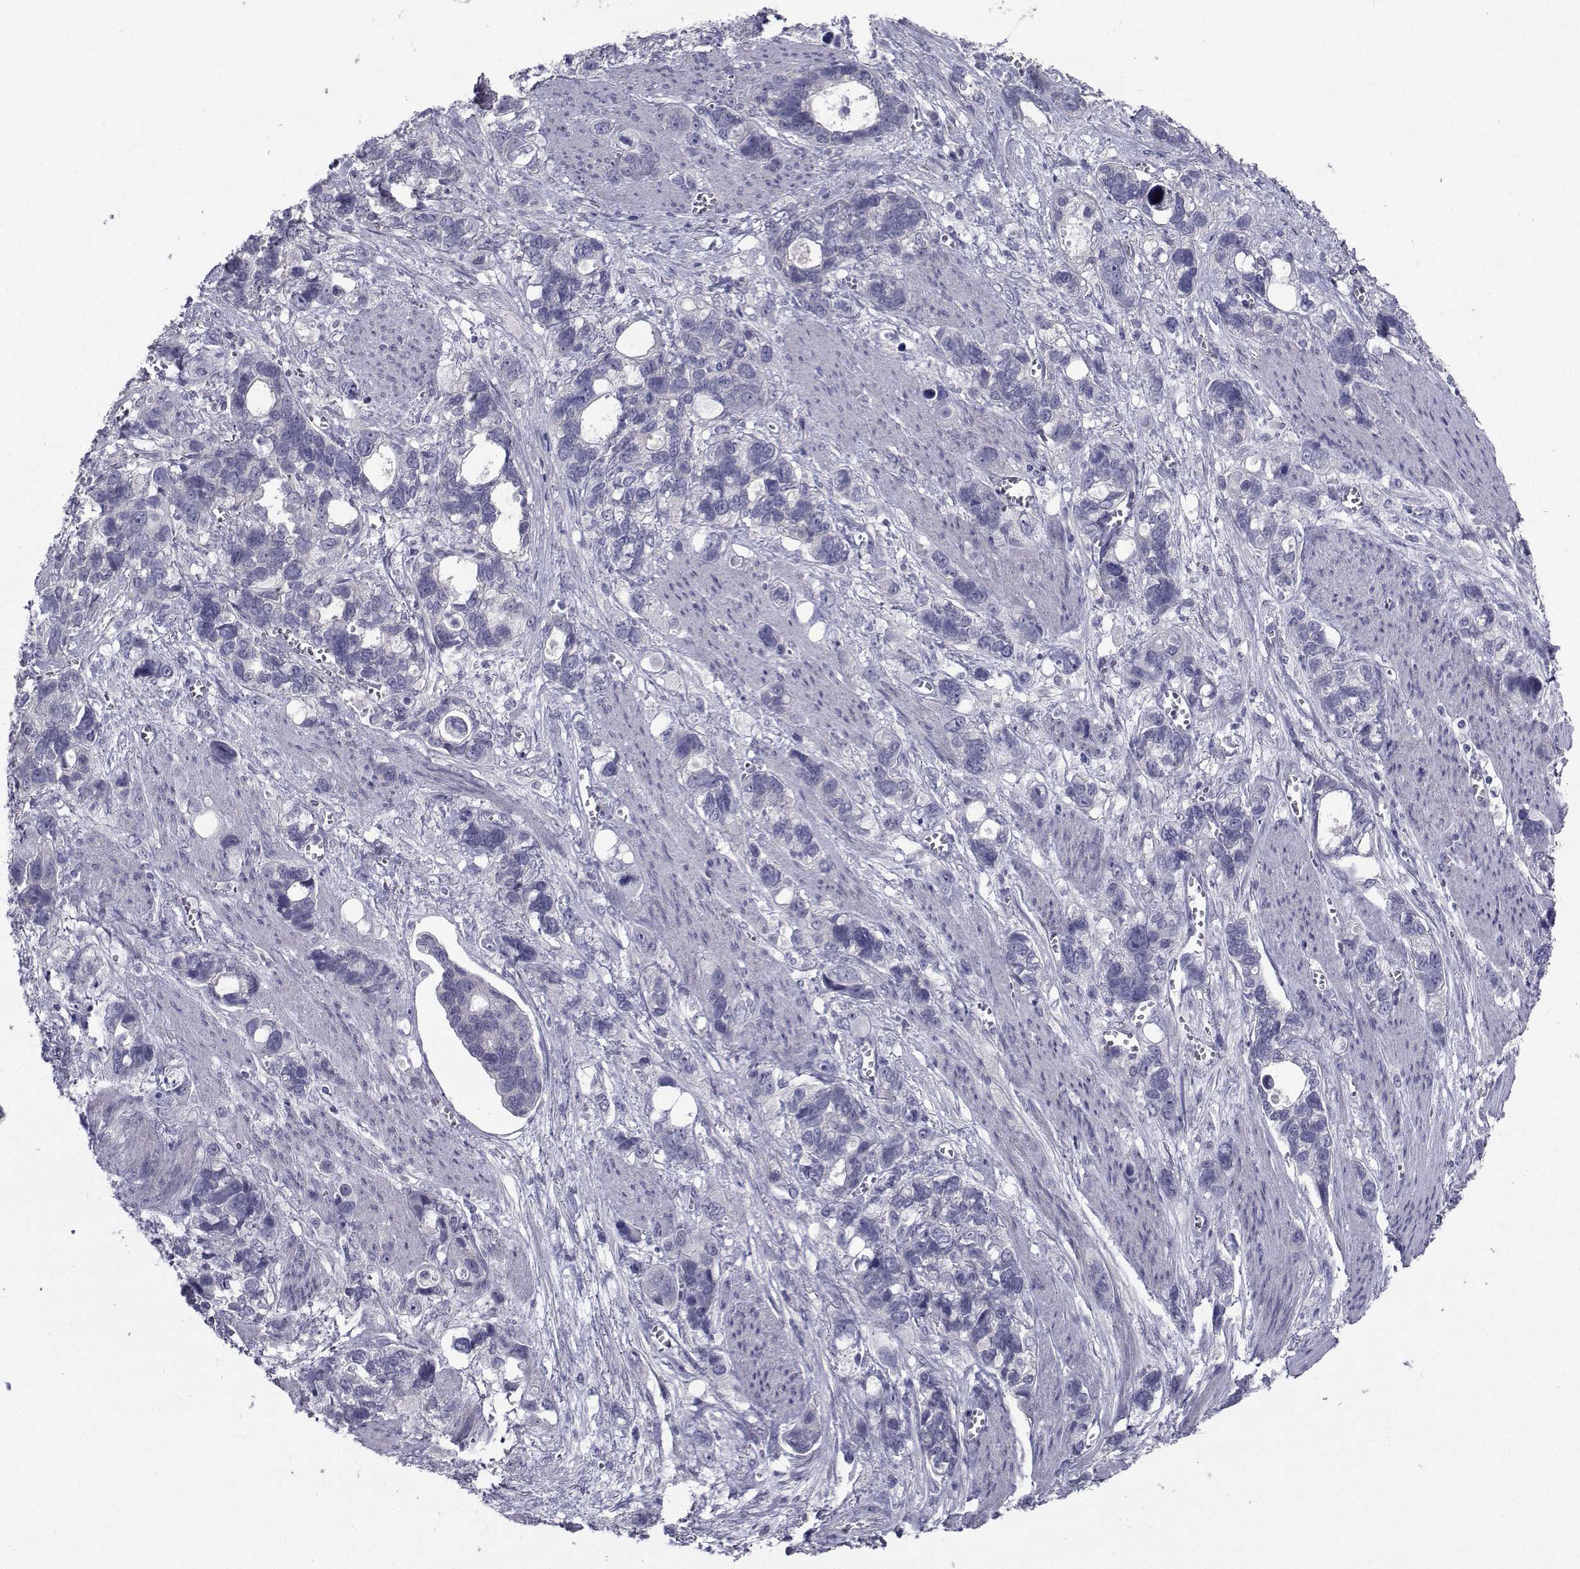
{"staining": {"intensity": "negative", "quantity": "none", "location": "none"}, "tissue": "stomach cancer", "cell_type": "Tumor cells", "image_type": "cancer", "snomed": [{"axis": "morphology", "description": "Adenocarcinoma, NOS"}, {"axis": "topography", "description": "Stomach, upper"}], "caption": "Histopathology image shows no significant protein staining in tumor cells of stomach adenocarcinoma.", "gene": "CHRNA1", "patient": {"sex": "female", "age": 81}}